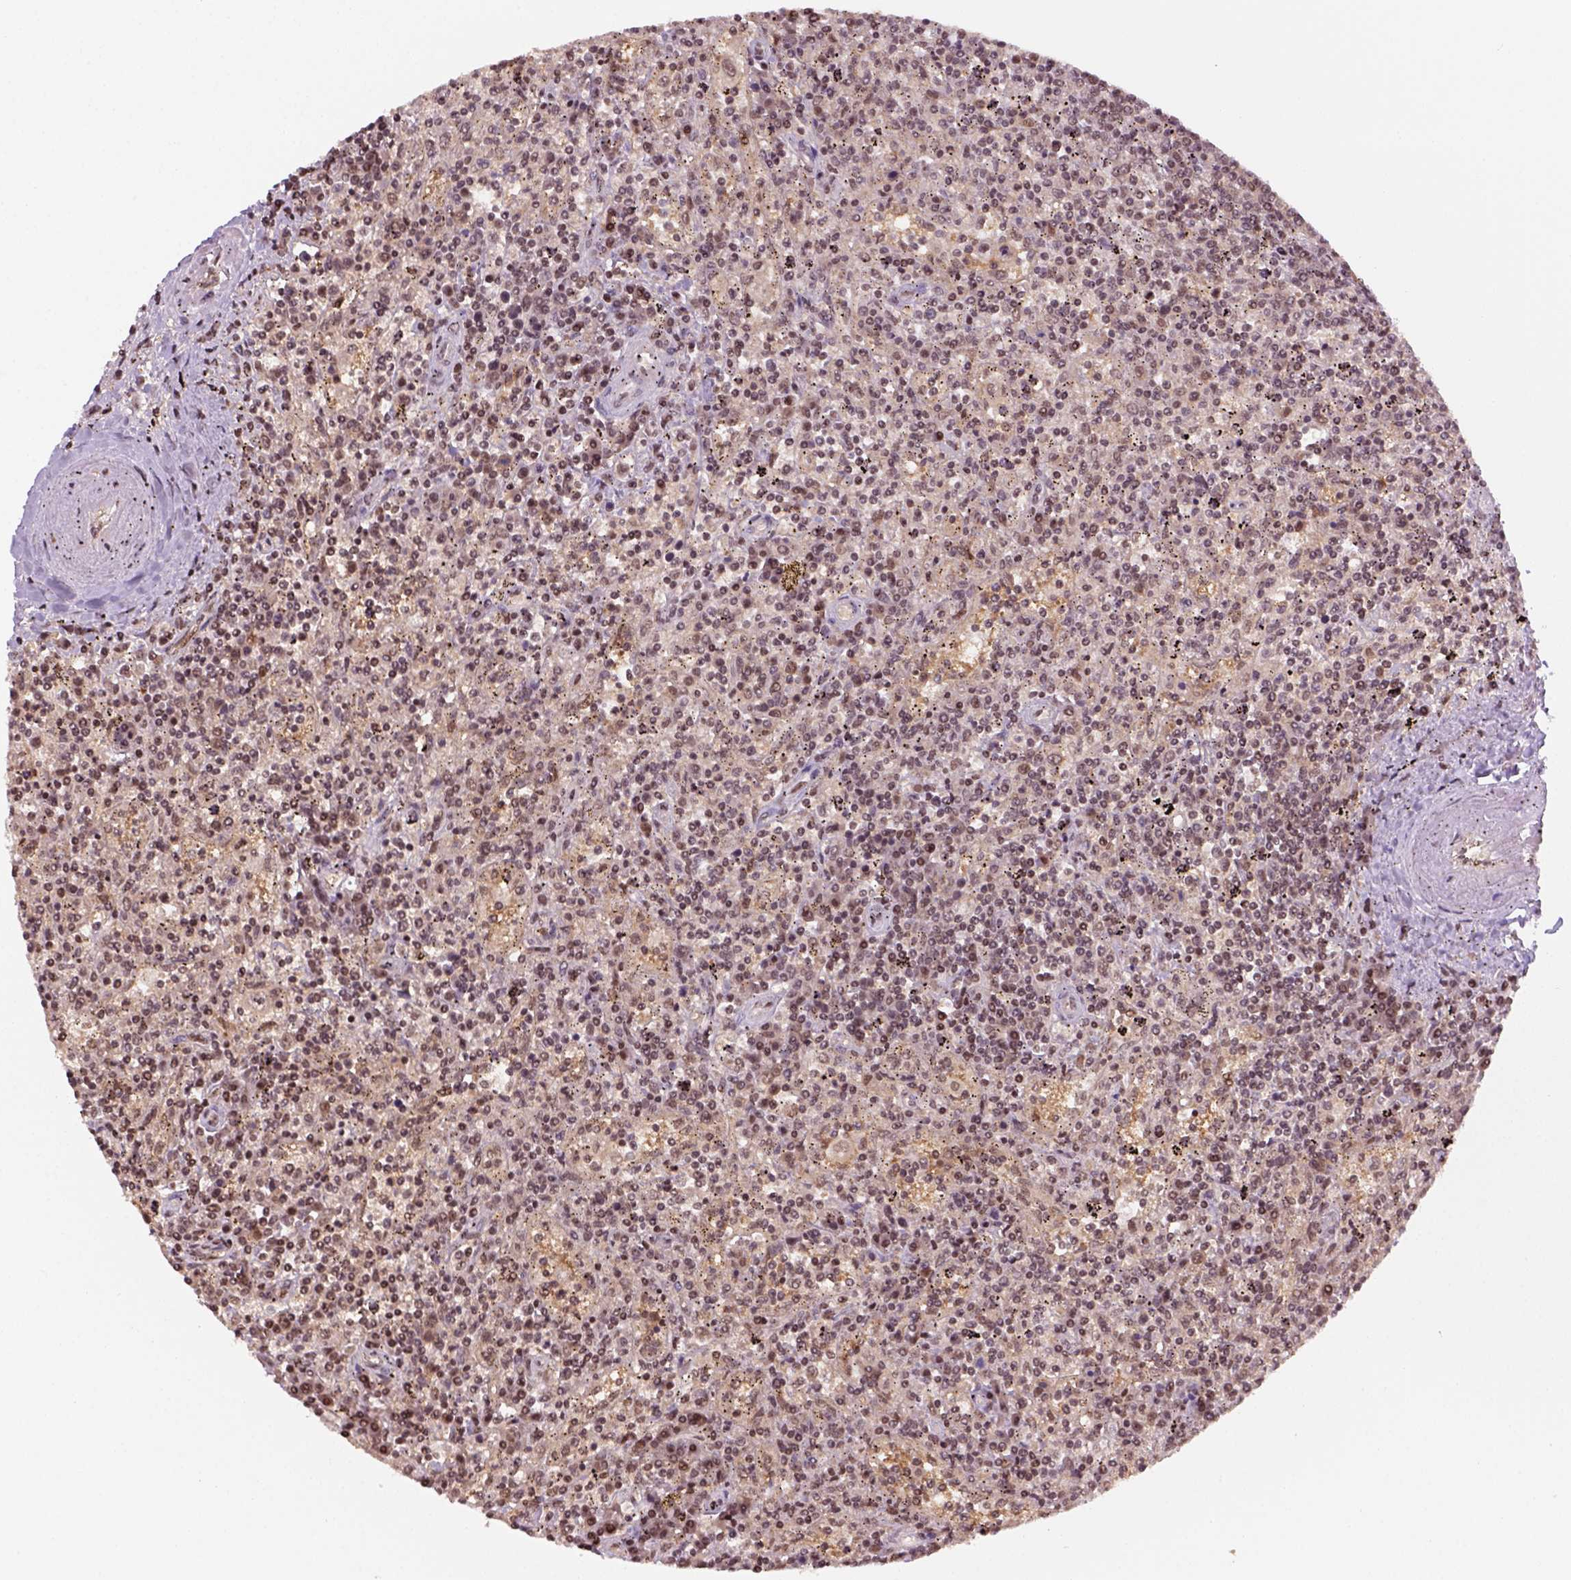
{"staining": {"intensity": "moderate", "quantity": ">75%", "location": "nuclear"}, "tissue": "lymphoma", "cell_type": "Tumor cells", "image_type": "cancer", "snomed": [{"axis": "morphology", "description": "Malignant lymphoma, non-Hodgkin's type, Low grade"}, {"axis": "topography", "description": "Spleen"}], "caption": "Human malignant lymphoma, non-Hodgkin's type (low-grade) stained for a protein (brown) demonstrates moderate nuclear positive positivity in about >75% of tumor cells.", "gene": "GOT1", "patient": {"sex": "male", "age": 62}}